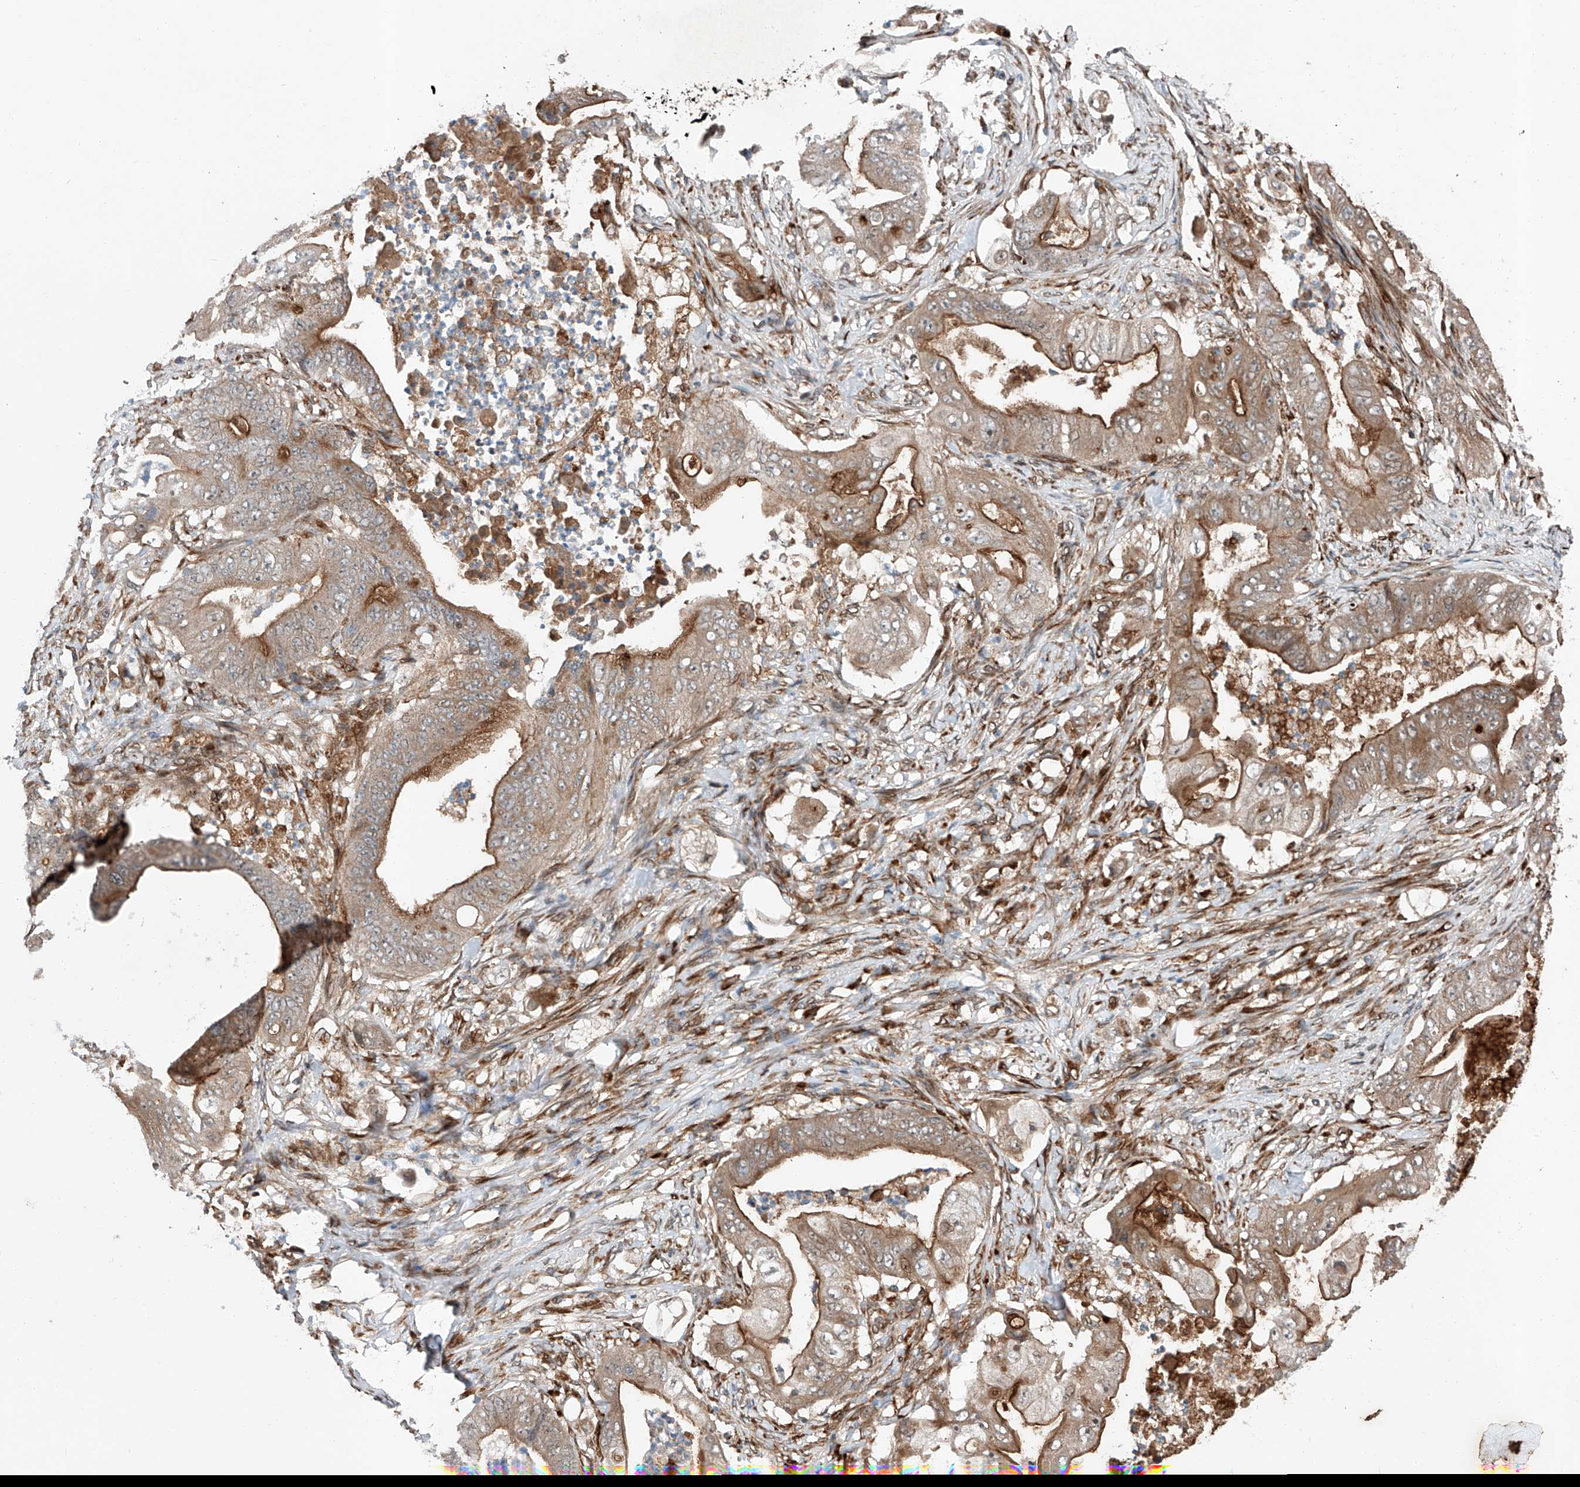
{"staining": {"intensity": "strong", "quantity": ">75%", "location": "cytoplasmic/membranous"}, "tissue": "stomach cancer", "cell_type": "Tumor cells", "image_type": "cancer", "snomed": [{"axis": "morphology", "description": "Adenocarcinoma, NOS"}, {"axis": "topography", "description": "Stomach"}], "caption": "Strong cytoplasmic/membranous positivity is identified in approximately >75% of tumor cells in stomach cancer (adenocarcinoma).", "gene": "ZFP28", "patient": {"sex": "female", "age": 73}}